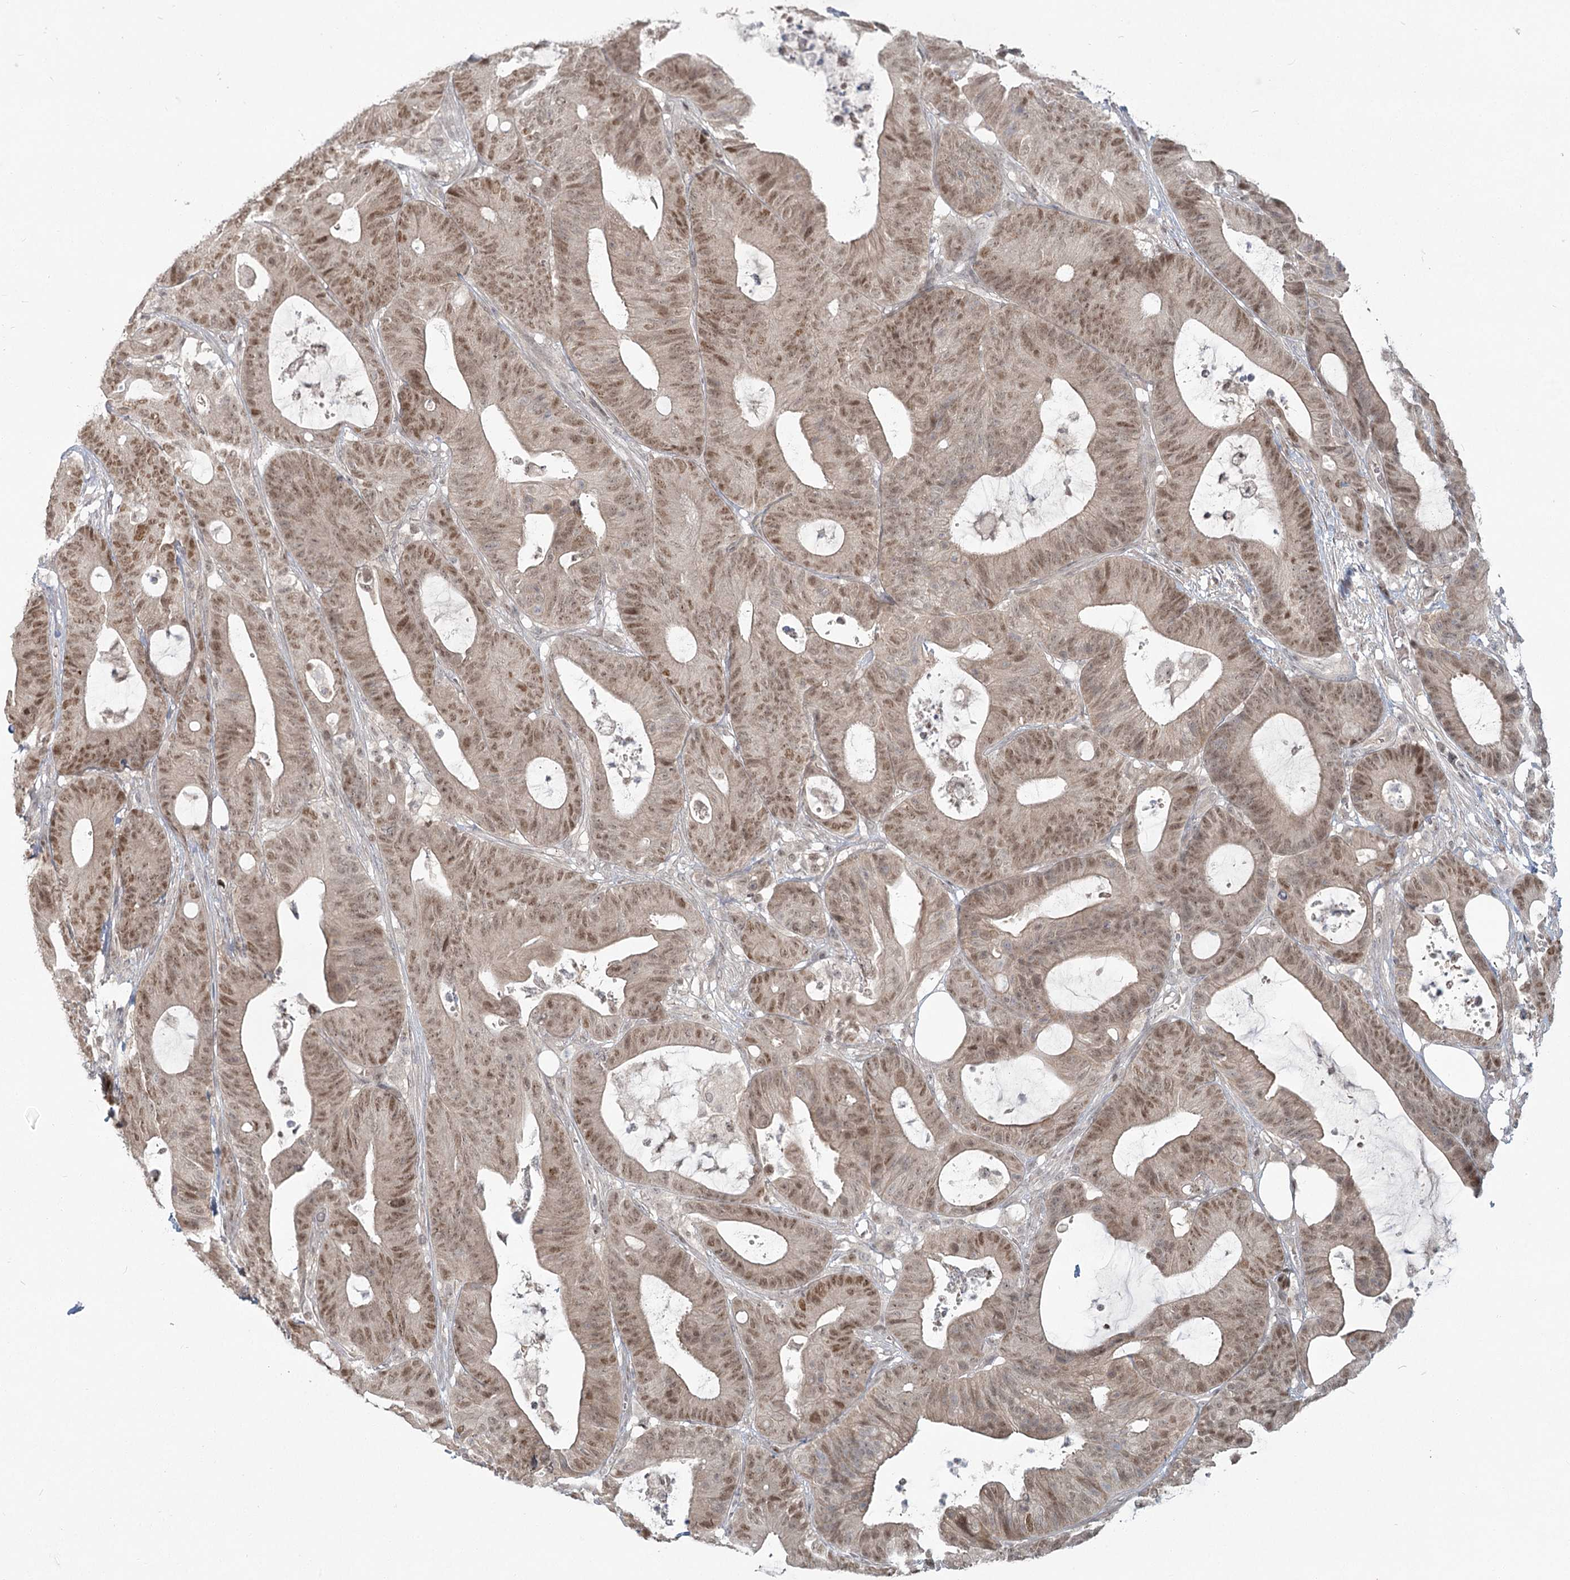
{"staining": {"intensity": "moderate", "quantity": ">75%", "location": "cytoplasmic/membranous,nuclear"}, "tissue": "colorectal cancer", "cell_type": "Tumor cells", "image_type": "cancer", "snomed": [{"axis": "morphology", "description": "Adenocarcinoma, NOS"}, {"axis": "topography", "description": "Colon"}], "caption": "This image displays IHC staining of human colorectal cancer, with medium moderate cytoplasmic/membranous and nuclear positivity in about >75% of tumor cells.", "gene": "R3HCC1L", "patient": {"sex": "female", "age": 84}}